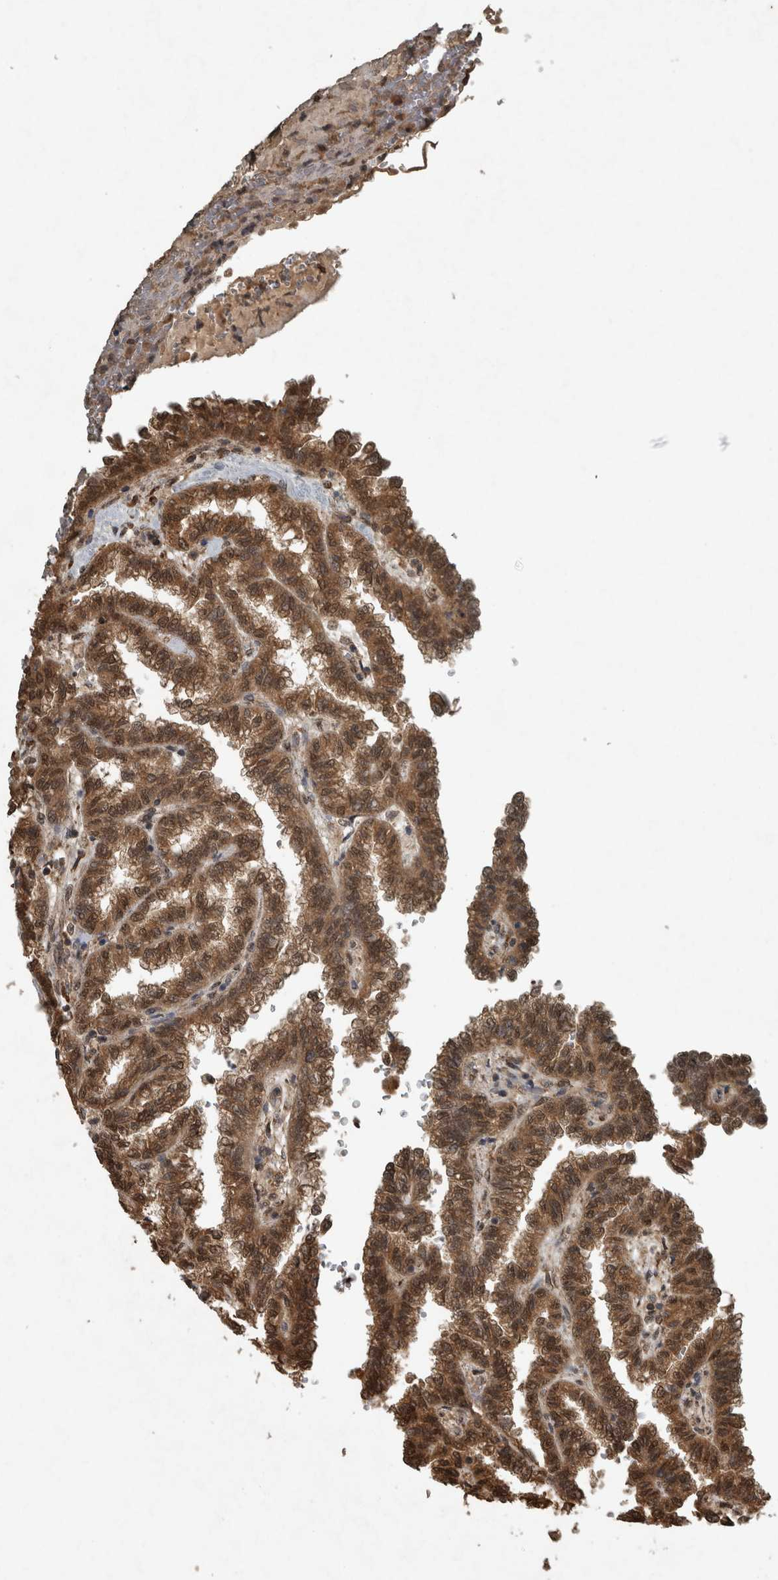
{"staining": {"intensity": "moderate", "quantity": ">75%", "location": "cytoplasmic/membranous,nuclear"}, "tissue": "renal cancer", "cell_type": "Tumor cells", "image_type": "cancer", "snomed": [{"axis": "morphology", "description": "Inflammation, NOS"}, {"axis": "morphology", "description": "Adenocarcinoma, NOS"}, {"axis": "topography", "description": "Kidney"}], "caption": "Adenocarcinoma (renal) stained for a protein (brown) displays moderate cytoplasmic/membranous and nuclear positive staining in about >75% of tumor cells.", "gene": "ARHGEF12", "patient": {"sex": "male", "age": 68}}